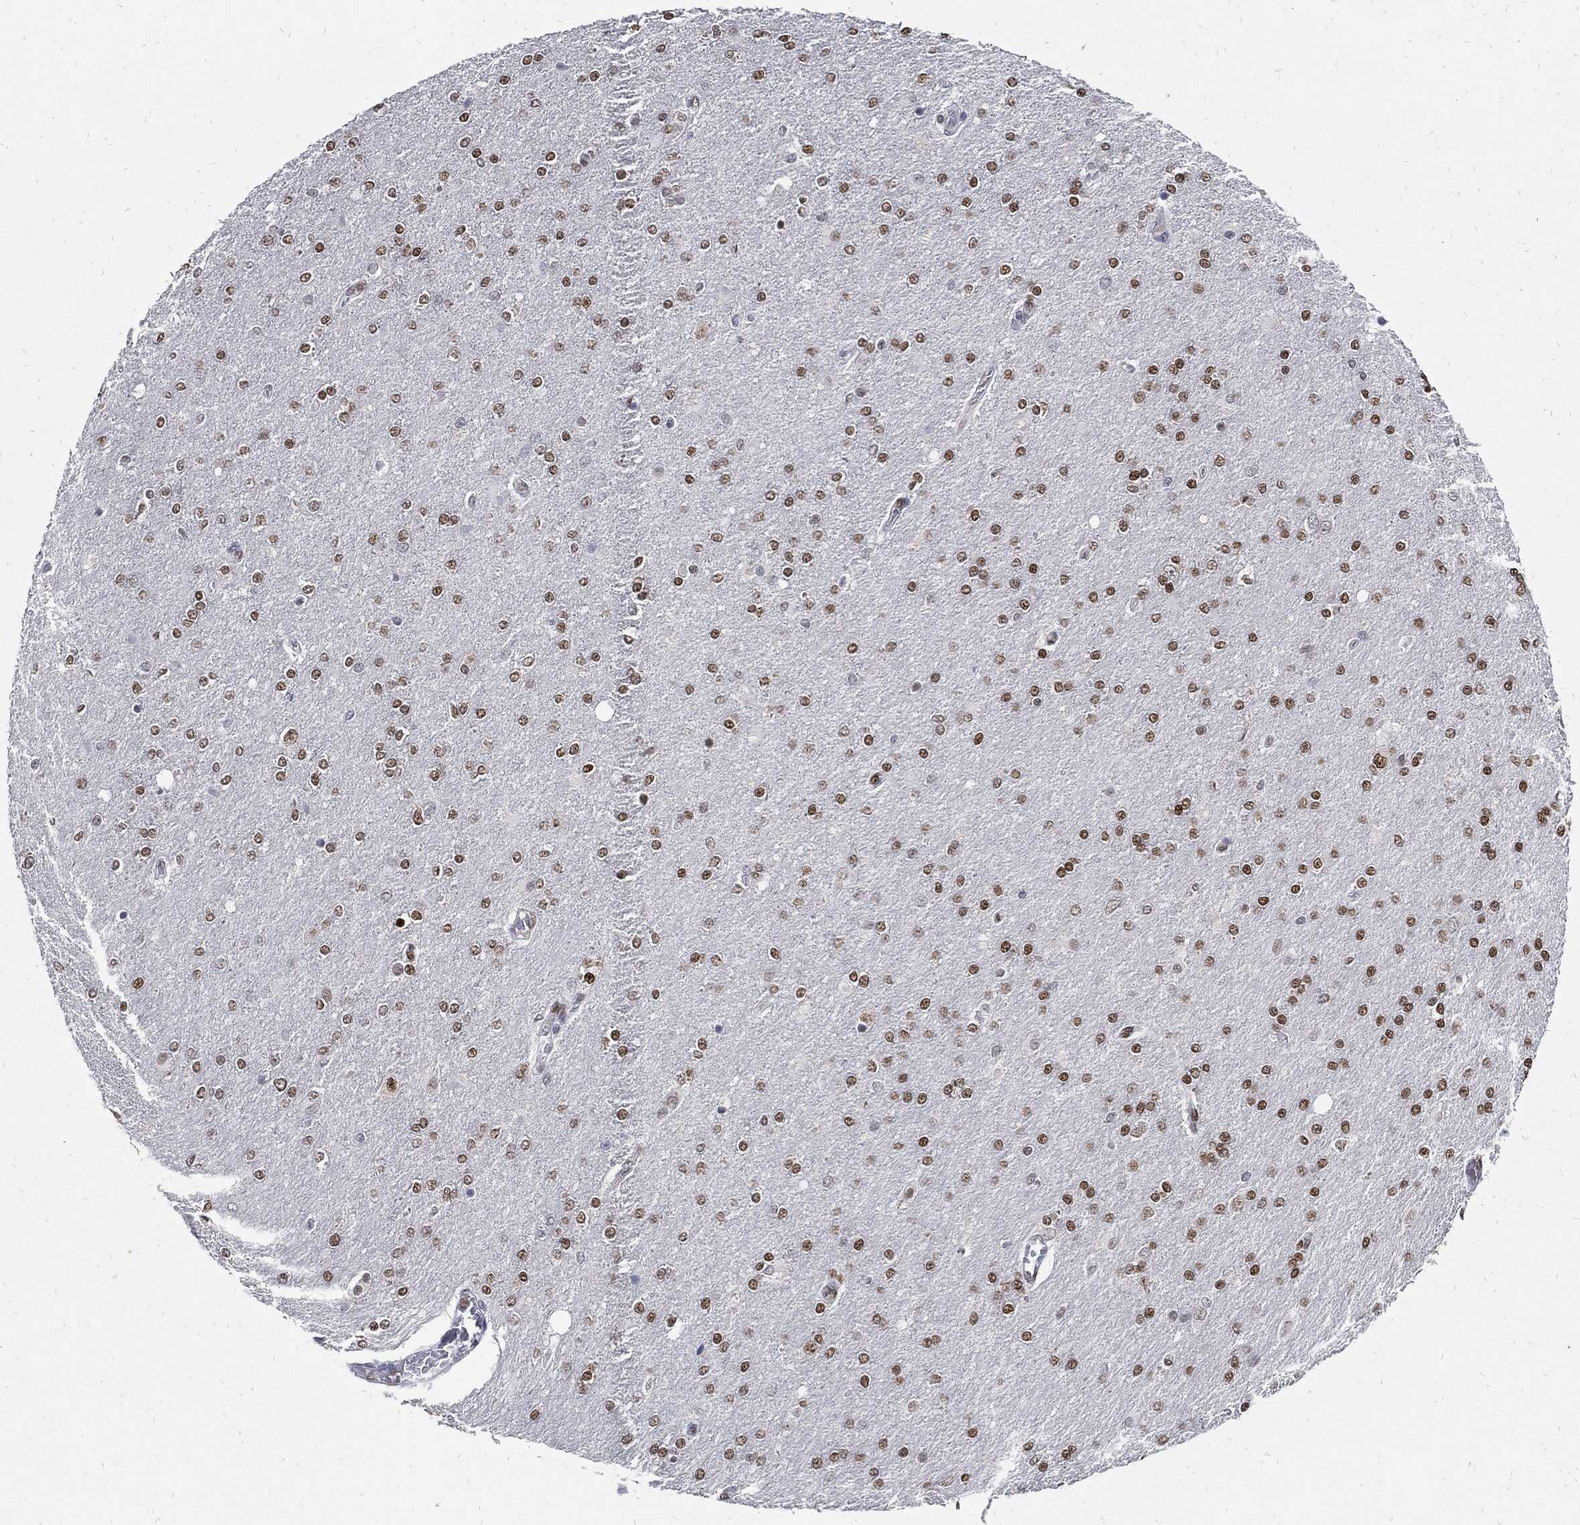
{"staining": {"intensity": "strong", "quantity": "25%-75%", "location": "nuclear"}, "tissue": "glioma", "cell_type": "Tumor cells", "image_type": "cancer", "snomed": [{"axis": "morphology", "description": "Glioma, malignant, High grade"}, {"axis": "topography", "description": "Cerebral cortex"}], "caption": "High-grade glioma (malignant) was stained to show a protein in brown. There is high levels of strong nuclear positivity in about 25%-75% of tumor cells.", "gene": "JUN", "patient": {"sex": "male", "age": 70}}